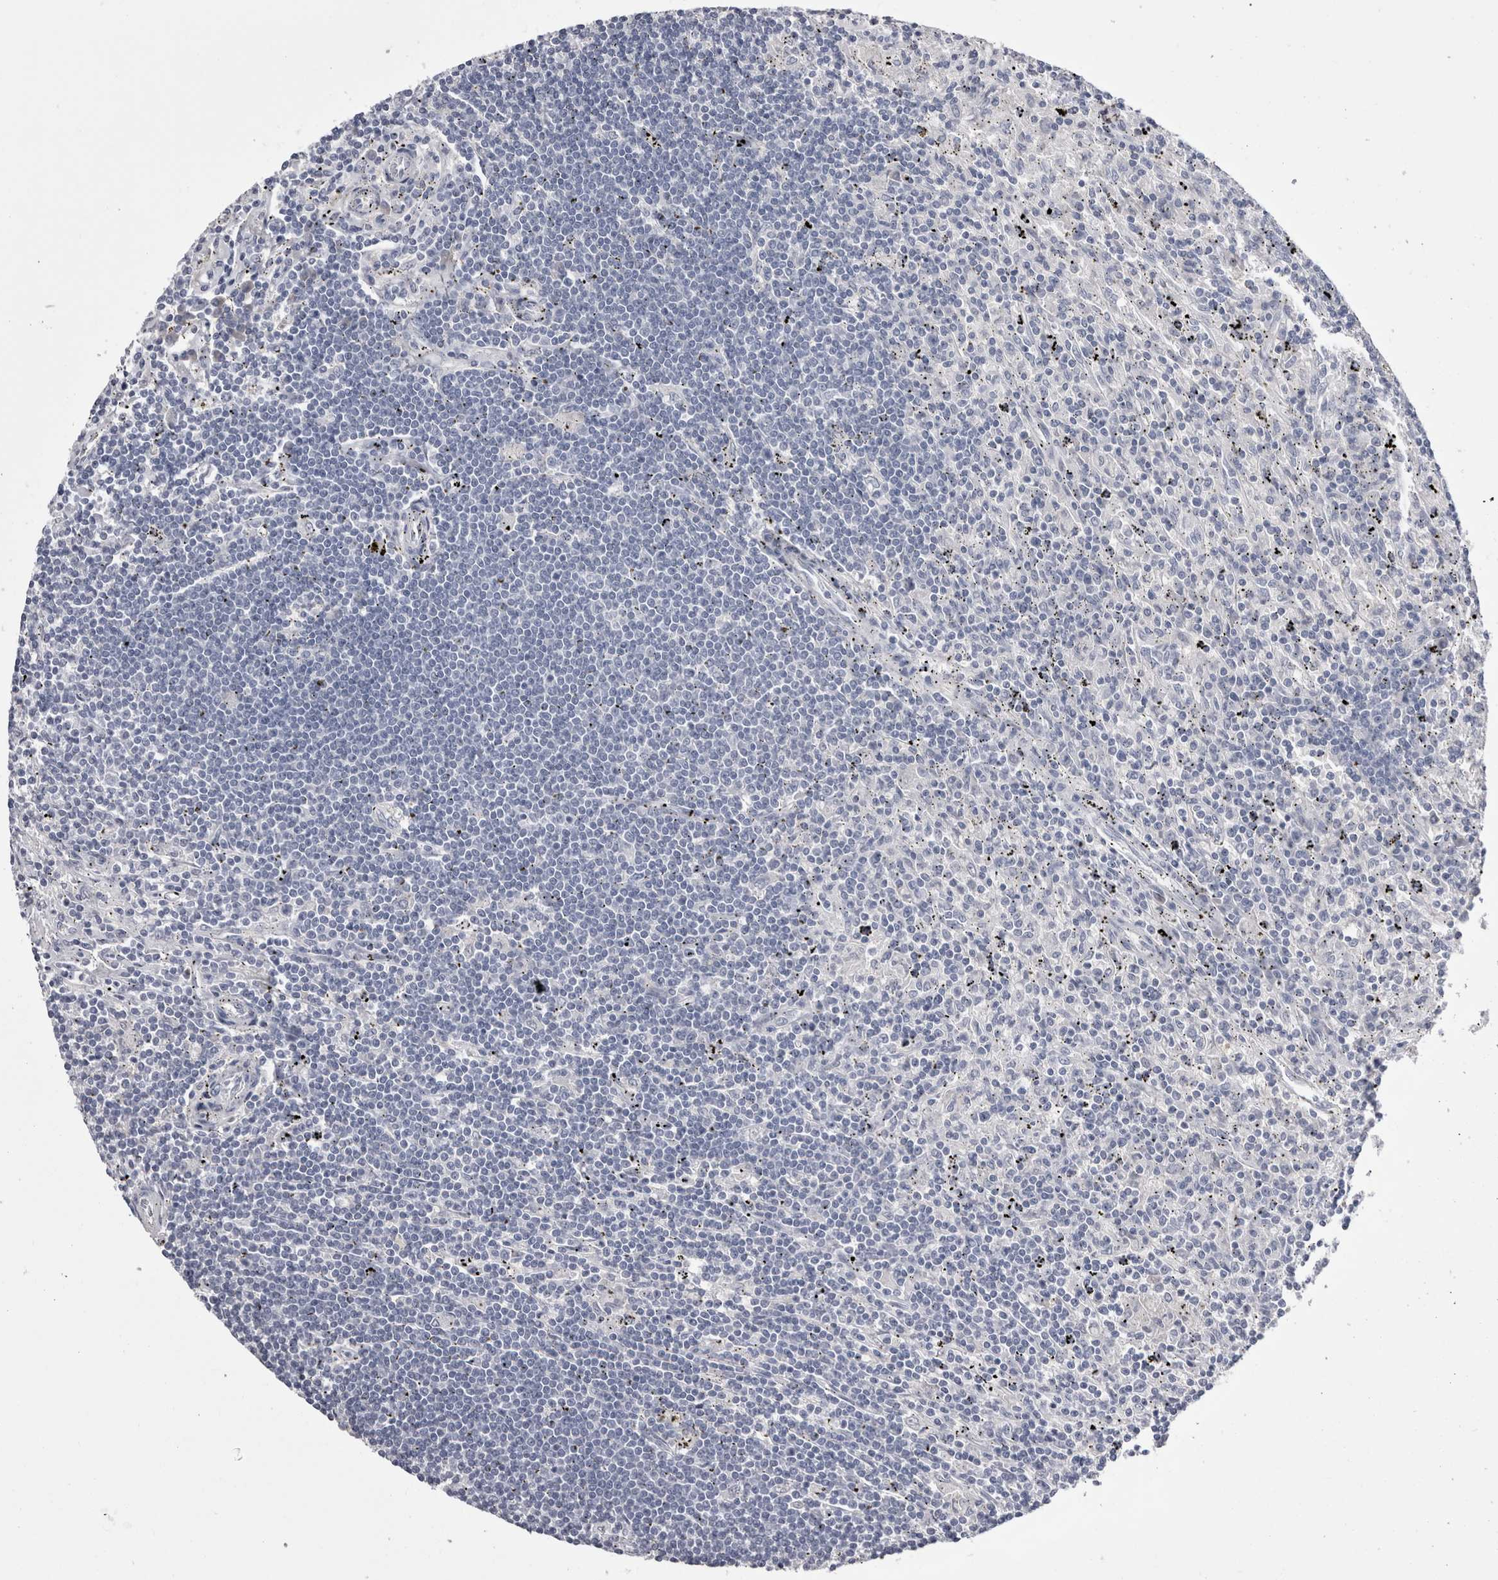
{"staining": {"intensity": "negative", "quantity": "none", "location": "none"}, "tissue": "lymphoma", "cell_type": "Tumor cells", "image_type": "cancer", "snomed": [{"axis": "morphology", "description": "Malignant lymphoma, non-Hodgkin's type, Low grade"}, {"axis": "topography", "description": "Spleen"}], "caption": "Protein analysis of malignant lymphoma, non-Hodgkin's type (low-grade) exhibits no significant expression in tumor cells. Nuclei are stained in blue.", "gene": "CDHR5", "patient": {"sex": "male", "age": 76}}